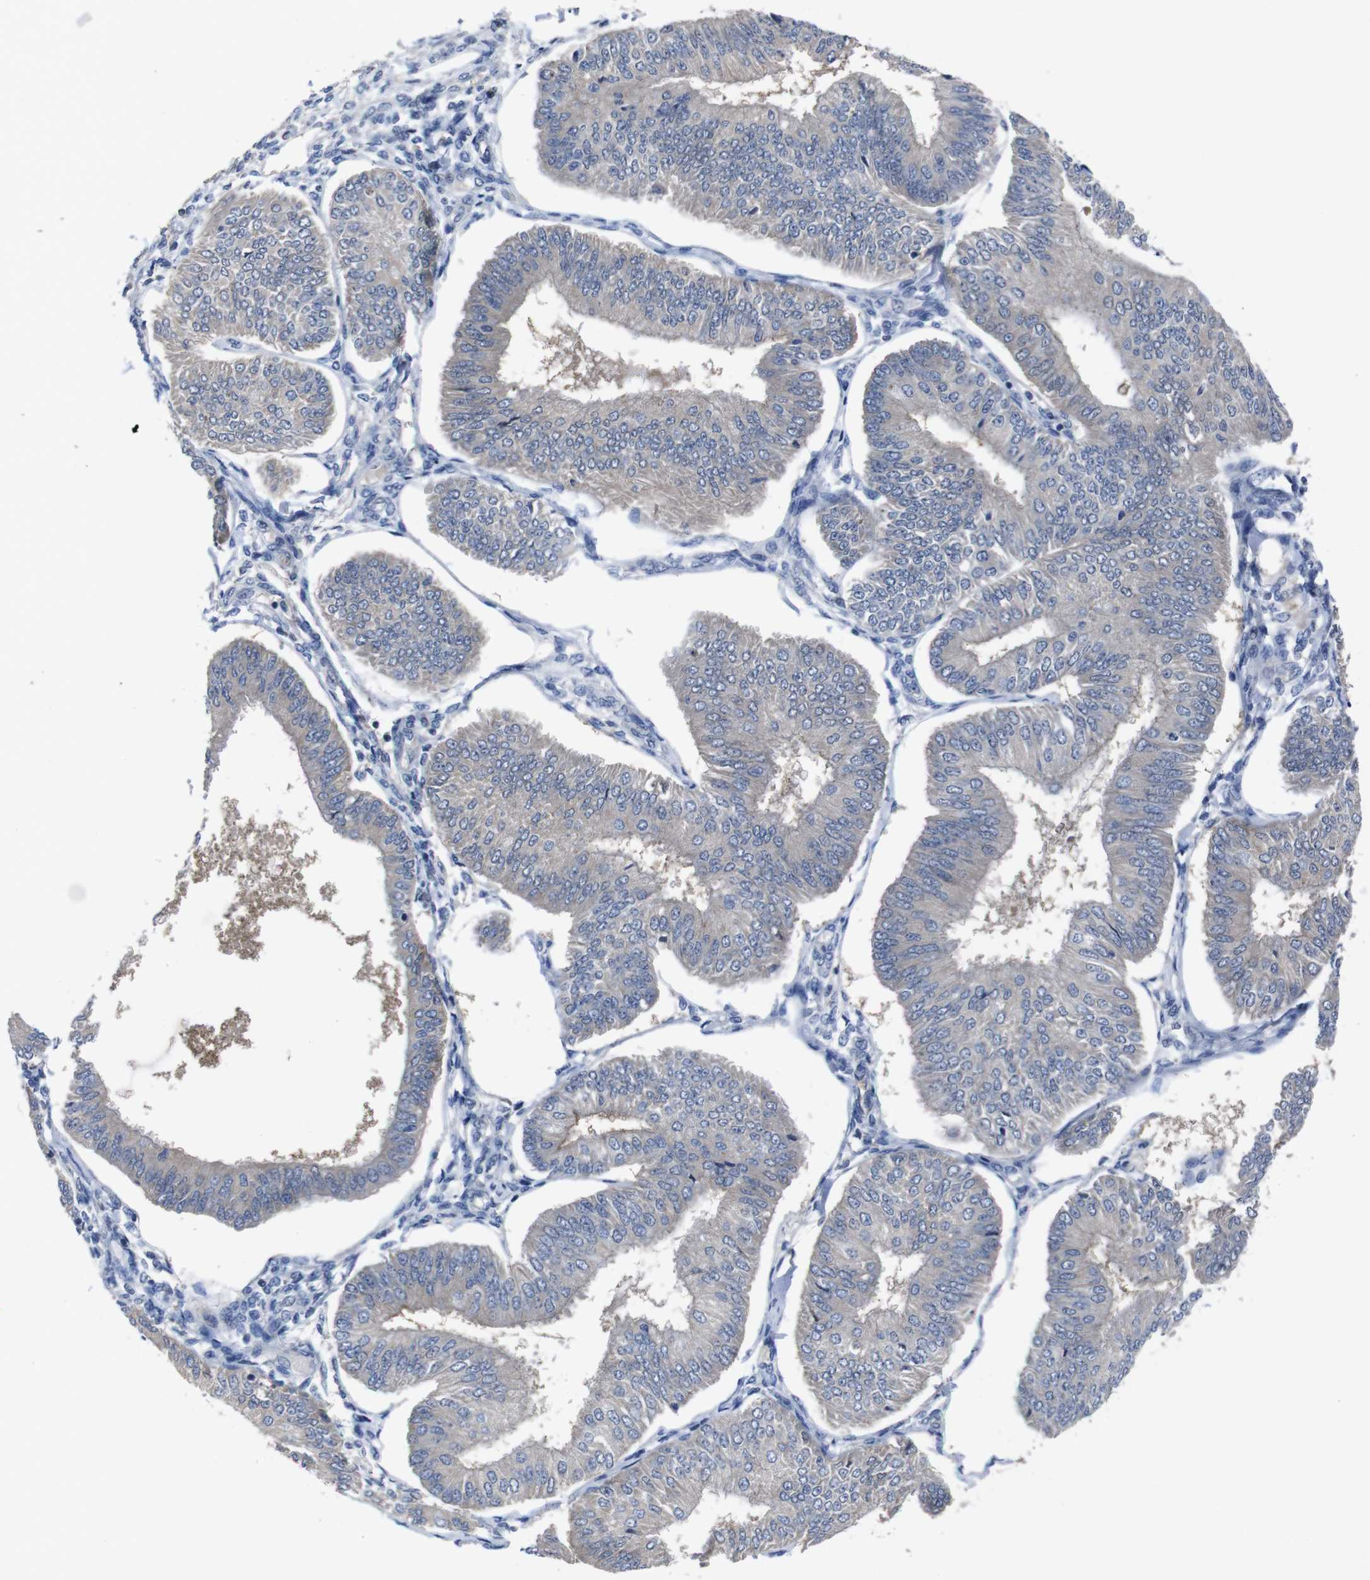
{"staining": {"intensity": "negative", "quantity": "none", "location": "none"}, "tissue": "endometrial cancer", "cell_type": "Tumor cells", "image_type": "cancer", "snomed": [{"axis": "morphology", "description": "Adenocarcinoma, NOS"}, {"axis": "topography", "description": "Endometrium"}], "caption": "Endometrial adenocarcinoma was stained to show a protein in brown. There is no significant expression in tumor cells. (Stains: DAB (3,3'-diaminobenzidine) immunohistochemistry with hematoxylin counter stain, Microscopy: brightfield microscopy at high magnification).", "gene": "SEMA4B", "patient": {"sex": "female", "age": 58}}